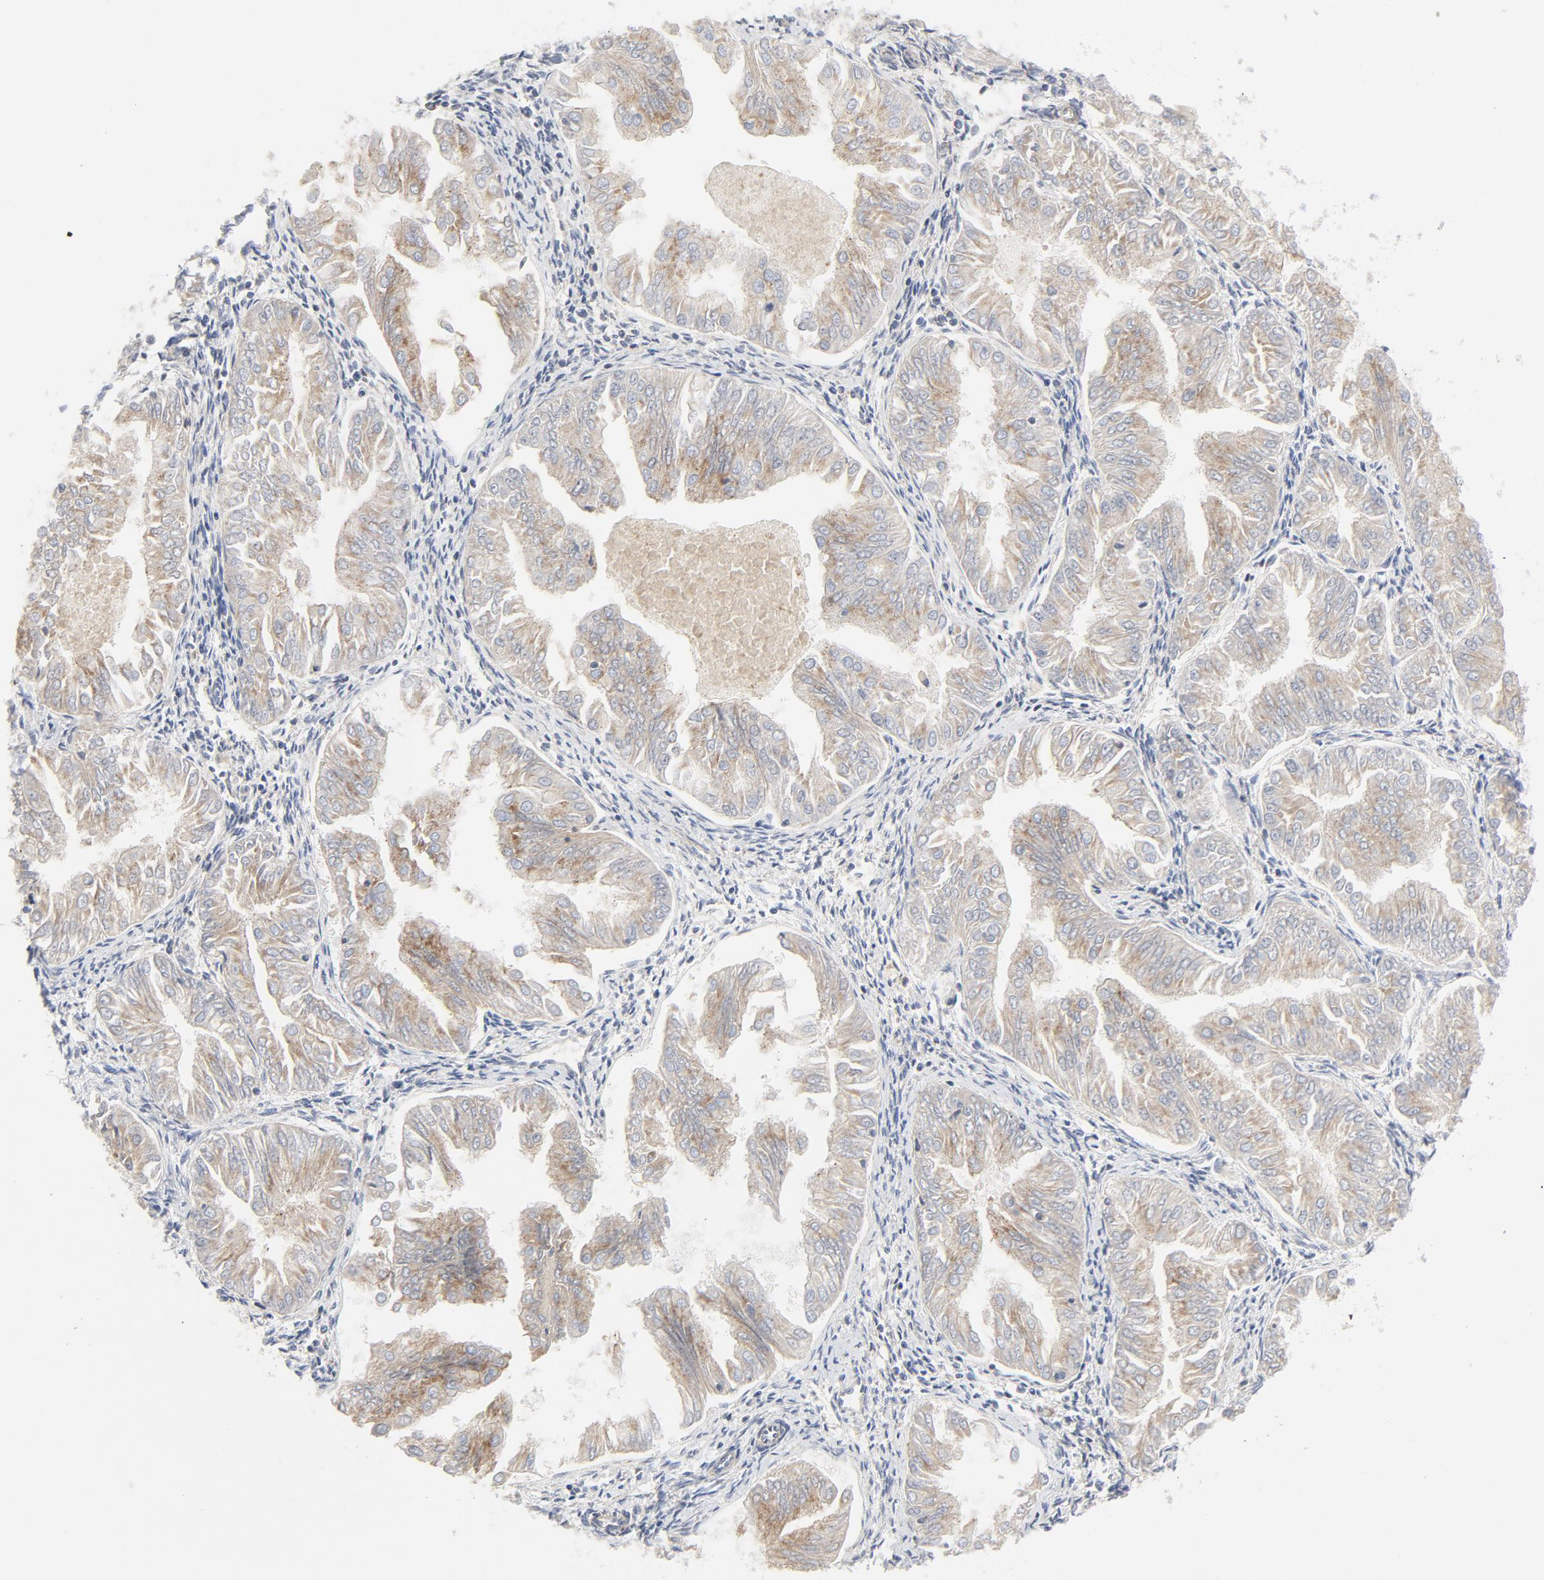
{"staining": {"intensity": "moderate", "quantity": ">75%", "location": "cytoplasmic/membranous"}, "tissue": "endometrial cancer", "cell_type": "Tumor cells", "image_type": "cancer", "snomed": [{"axis": "morphology", "description": "Adenocarcinoma, NOS"}, {"axis": "topography", "description": "Endometrium"}], "caption": "Immunohistochemical staining of human endometrial cancer displays moderate cytoplasmic/membranous protein positivity in about >75% of tumor cells.", "gene": "RABEP1", "patient": {"sex": "female", "age": 53}}